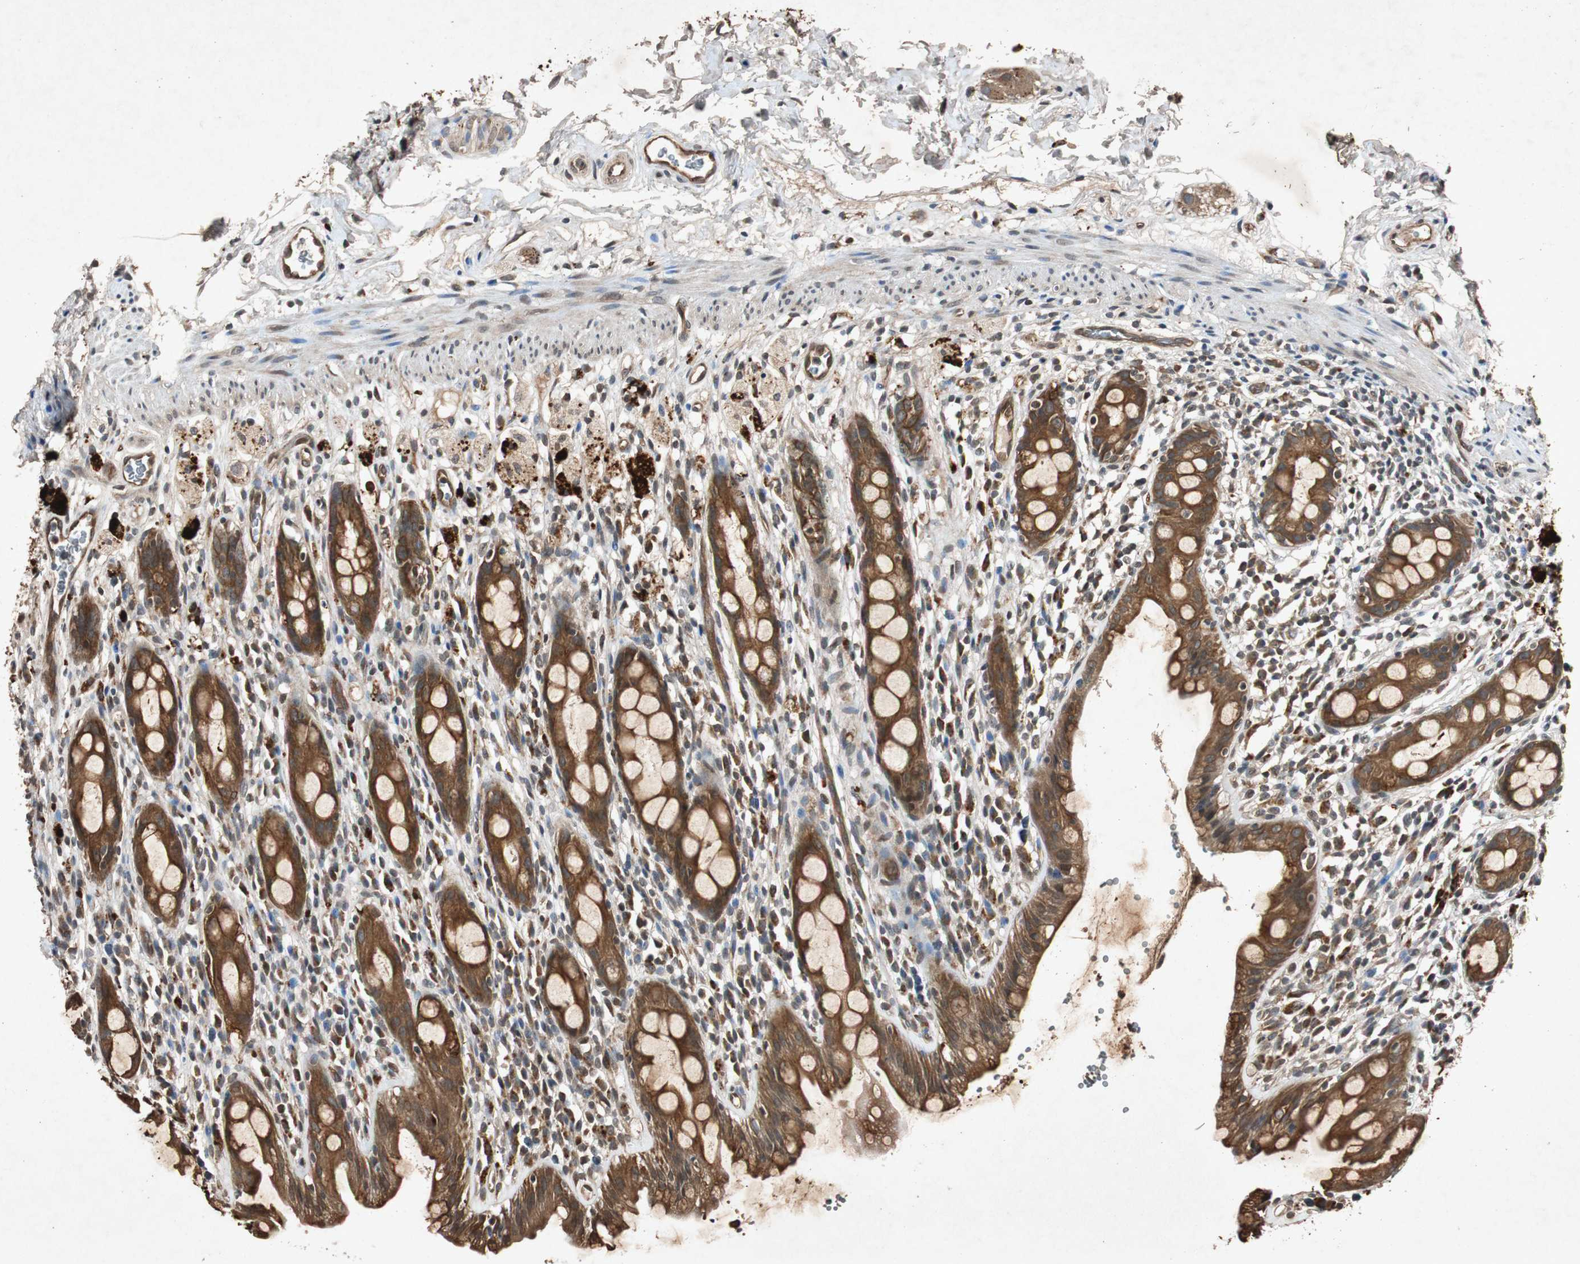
{"staining": {"intensity": "strong", "quantity": ">75%", "location": "cytoplasmic/membranous"}, "tissue": "rectum", "cell_type": "Glandular cells", "image_type": "normal", "snomed": [{"axis": "morphology", "description": "Normal tissue, NOS"}, {"axis": "topography", "description": "Rectum"}], "caption": "Protein expression analysis of normal rectum shows strong cytoplasmic/membranous staining in approximately >75% of glandular cells. The staining is performed using DAB (3,3'-diaminobenzidine) brown chromogen to label protein expression. The nuclei are counter-stained blue using hematoxylin.", "gene": "SLIT2", "patient": {"sex": "male", "age": 44}}